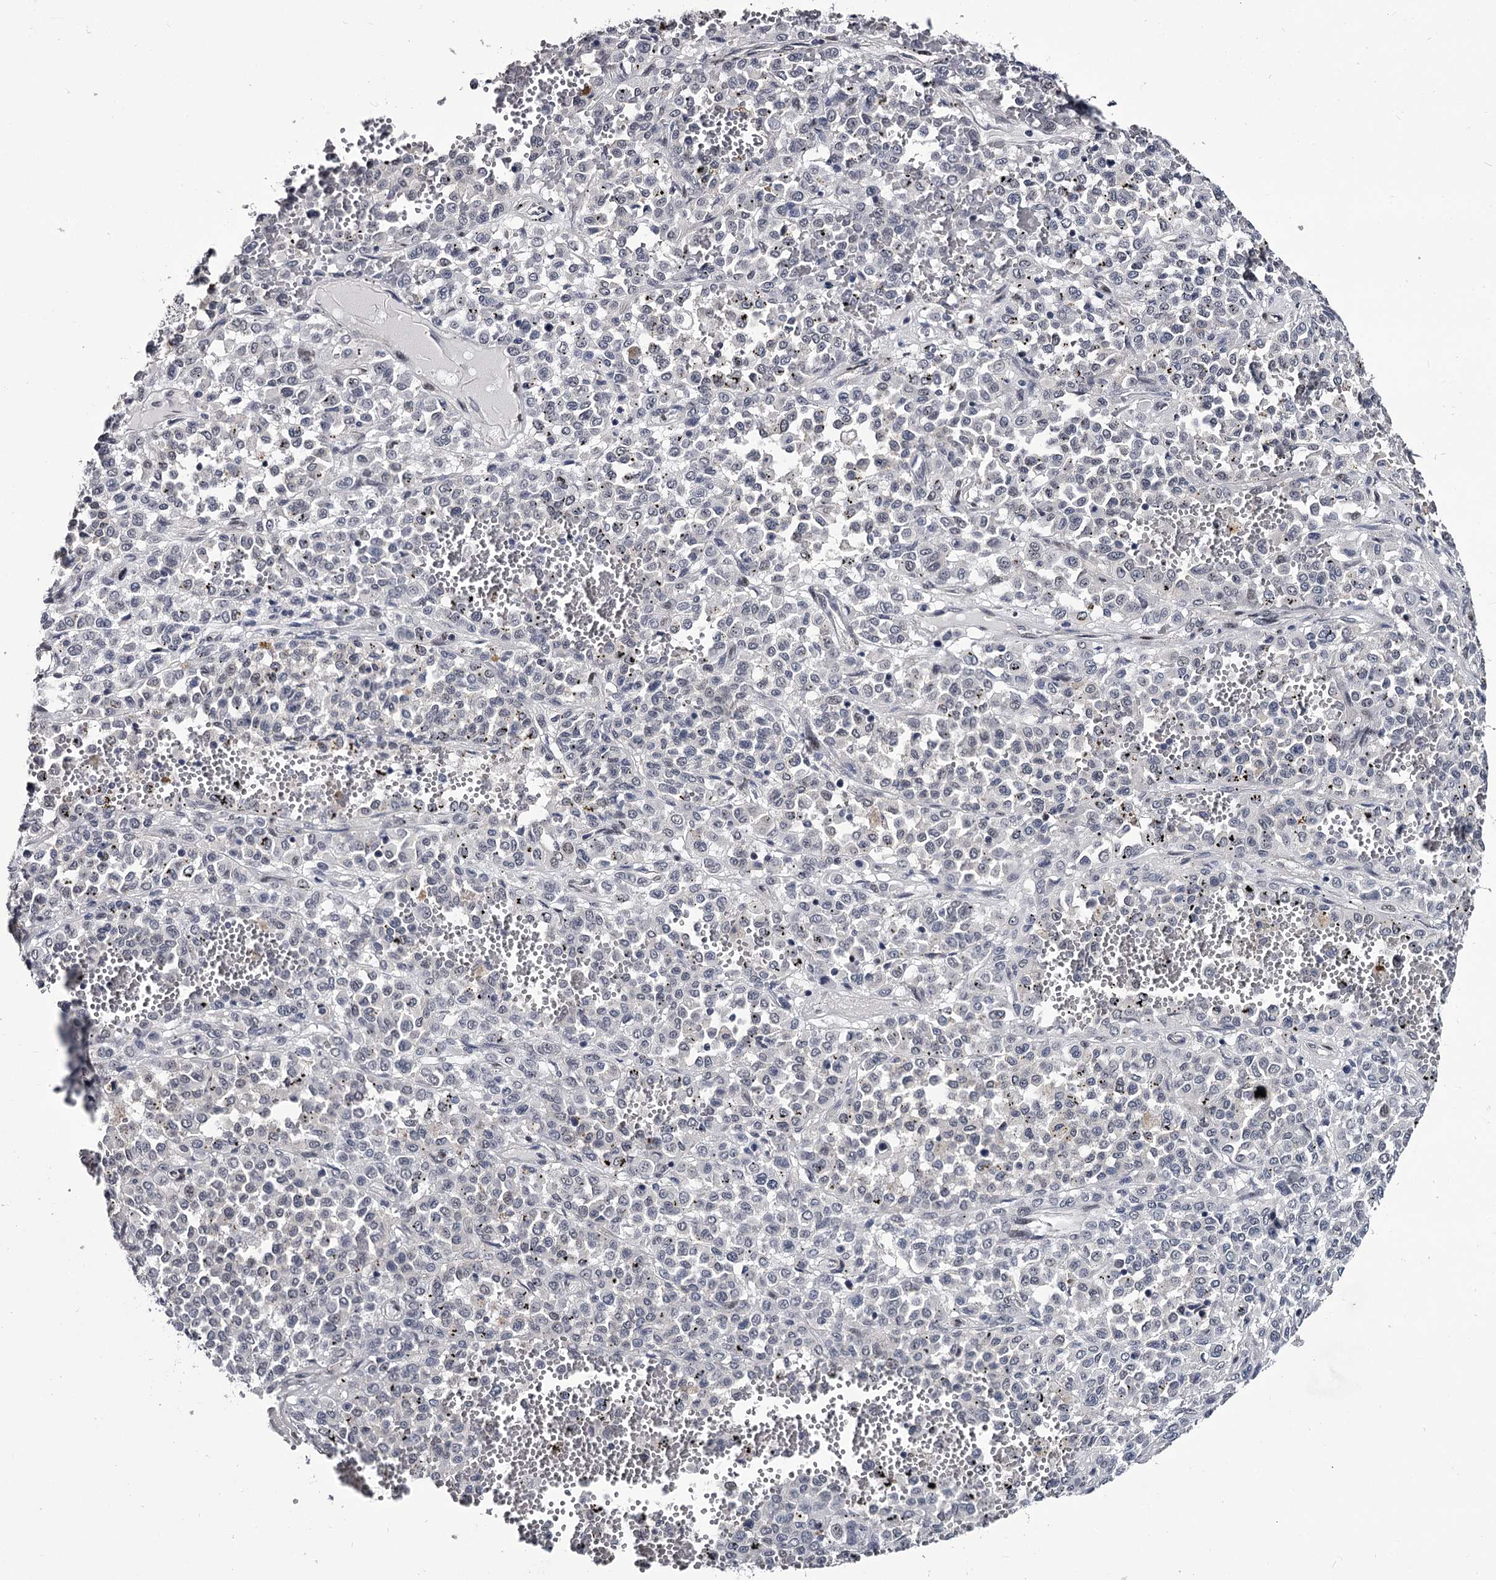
{"staining": {"intensity": "negative", "quantity": "none", "location": "none"}, "tissue": "melanoma", "cell_type": "Tumor cells", "image_type": "cancer", "snomed": [{"axis": "morphology", "description": "Malignant melanoma, Metastatic site"}, {"axis": "topography", "description": "Pancreas"}], "caption": "High power microscopy photomicrograph of an IHC image of malignant melanoma (metastatic site), revealing no significant positivity in tumor cells. (DAB (3,3'-diaminobenzidine) immunohistochemistry, high magnification).", "gene": "OVOL2", "patient": {"sex": "female", "age": 30}}